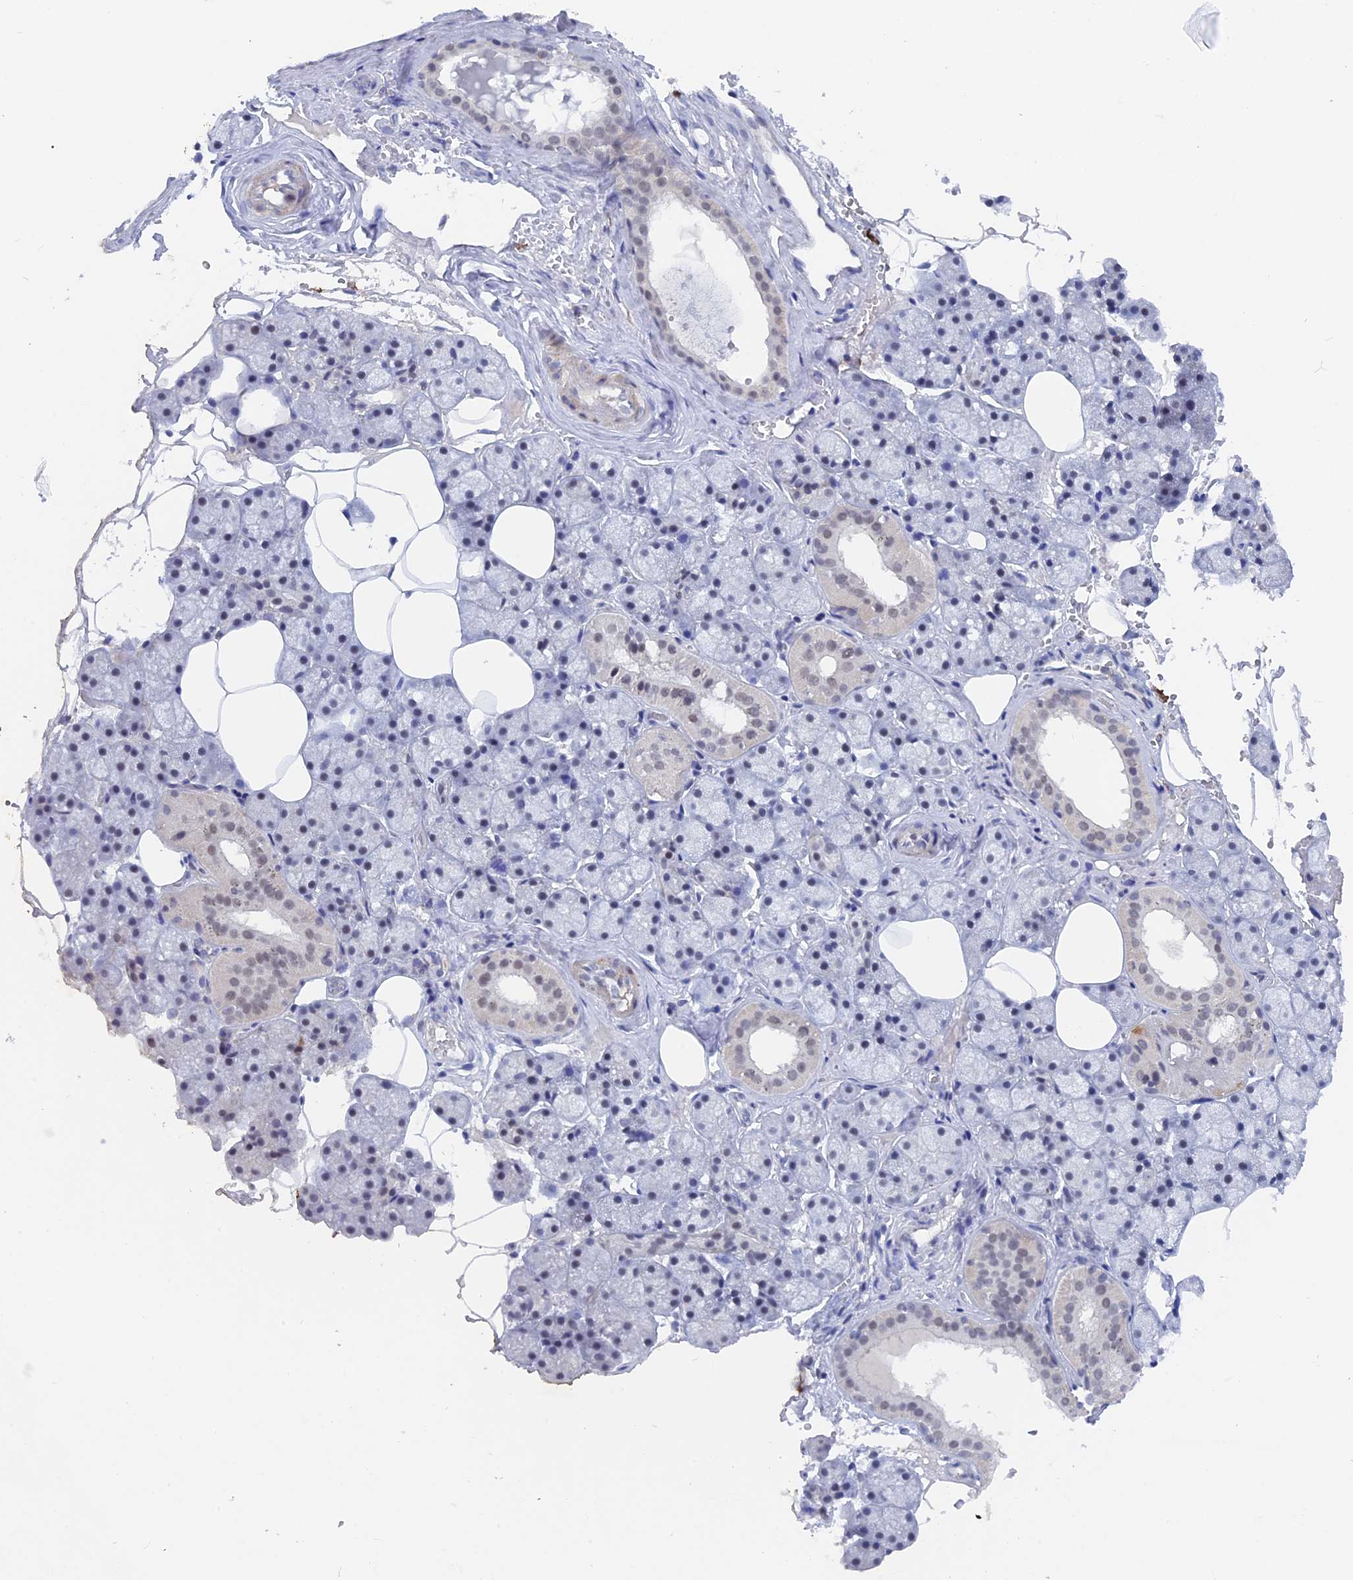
{"staining": {"intensity": "negative", "quantity": "none", "location": "none"}, "tissue": "salivary gland", "cell_type": "Glandular cells", "image_type": "normal", "snomed": [{"axis": "morphology", "description": "Normal tissue, NOS"}, {"axis": "topography", "description": "Salivary gland"}], "caption": "The histopathology image demonstrates no staining of glandular cells in normal salivary gland.", "gene": "BRD2", "patient": {"sex": "male", "age": 62}}